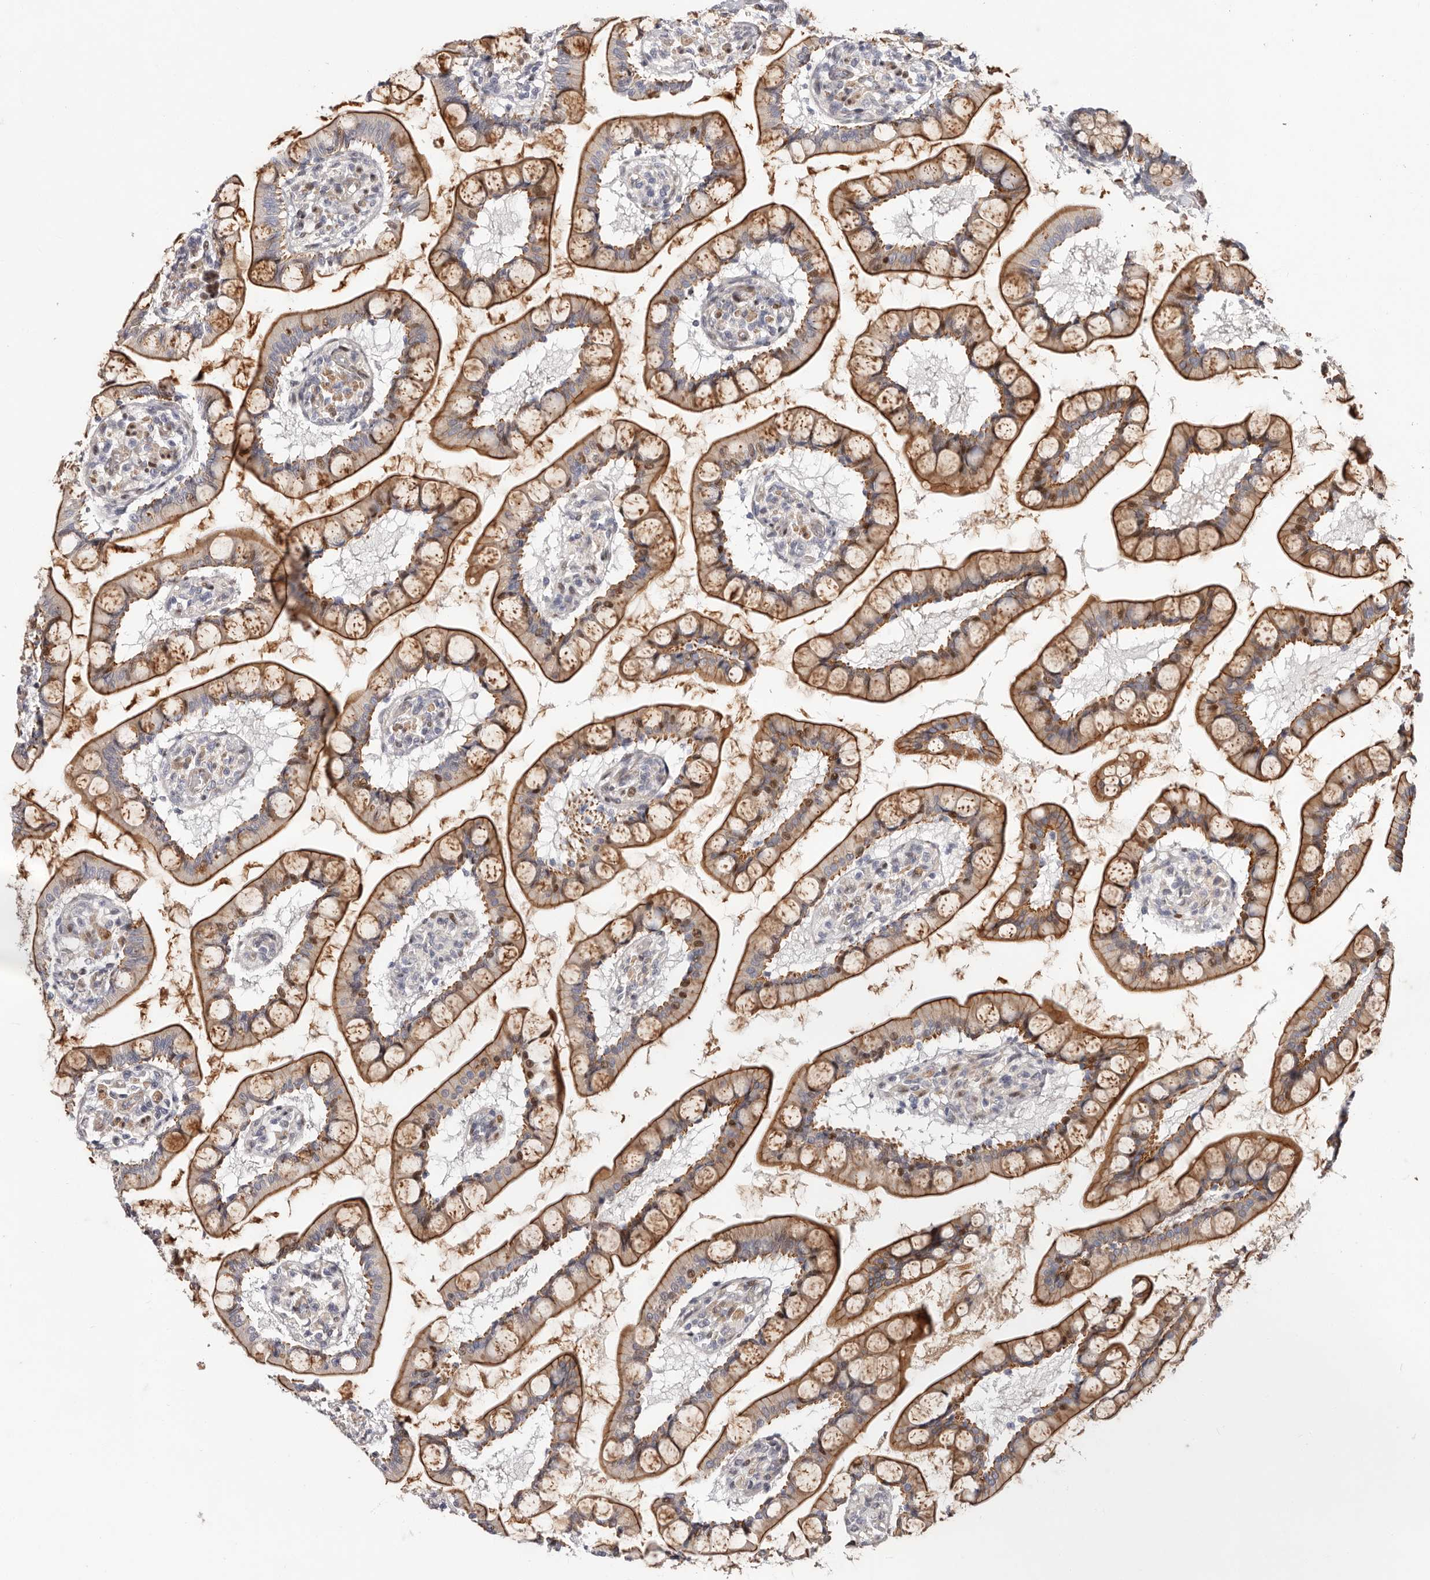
{"staining": {"intensity": "moderate", "quantity": "25%-75%", "location": "cytoplasmic/membranous,nuclear"}, "tissue": "small intestine", "cell_type": "Glandular cells", "image_type": "normal", "snomed": [{"axis": "morphology", "description": "Normal tissue, NOS"}, {"axis": "topography", "description": "Small intestine"}], "caption": "Moderate cytoplasmic/membranous,nuclear staining for a protein is appreciated in approximately 25%-75% of glandular cells of normal small intestine using immunohistochemistry.", "gene": "EPHX3", "patient": {"sex": "male", "age": 52}}